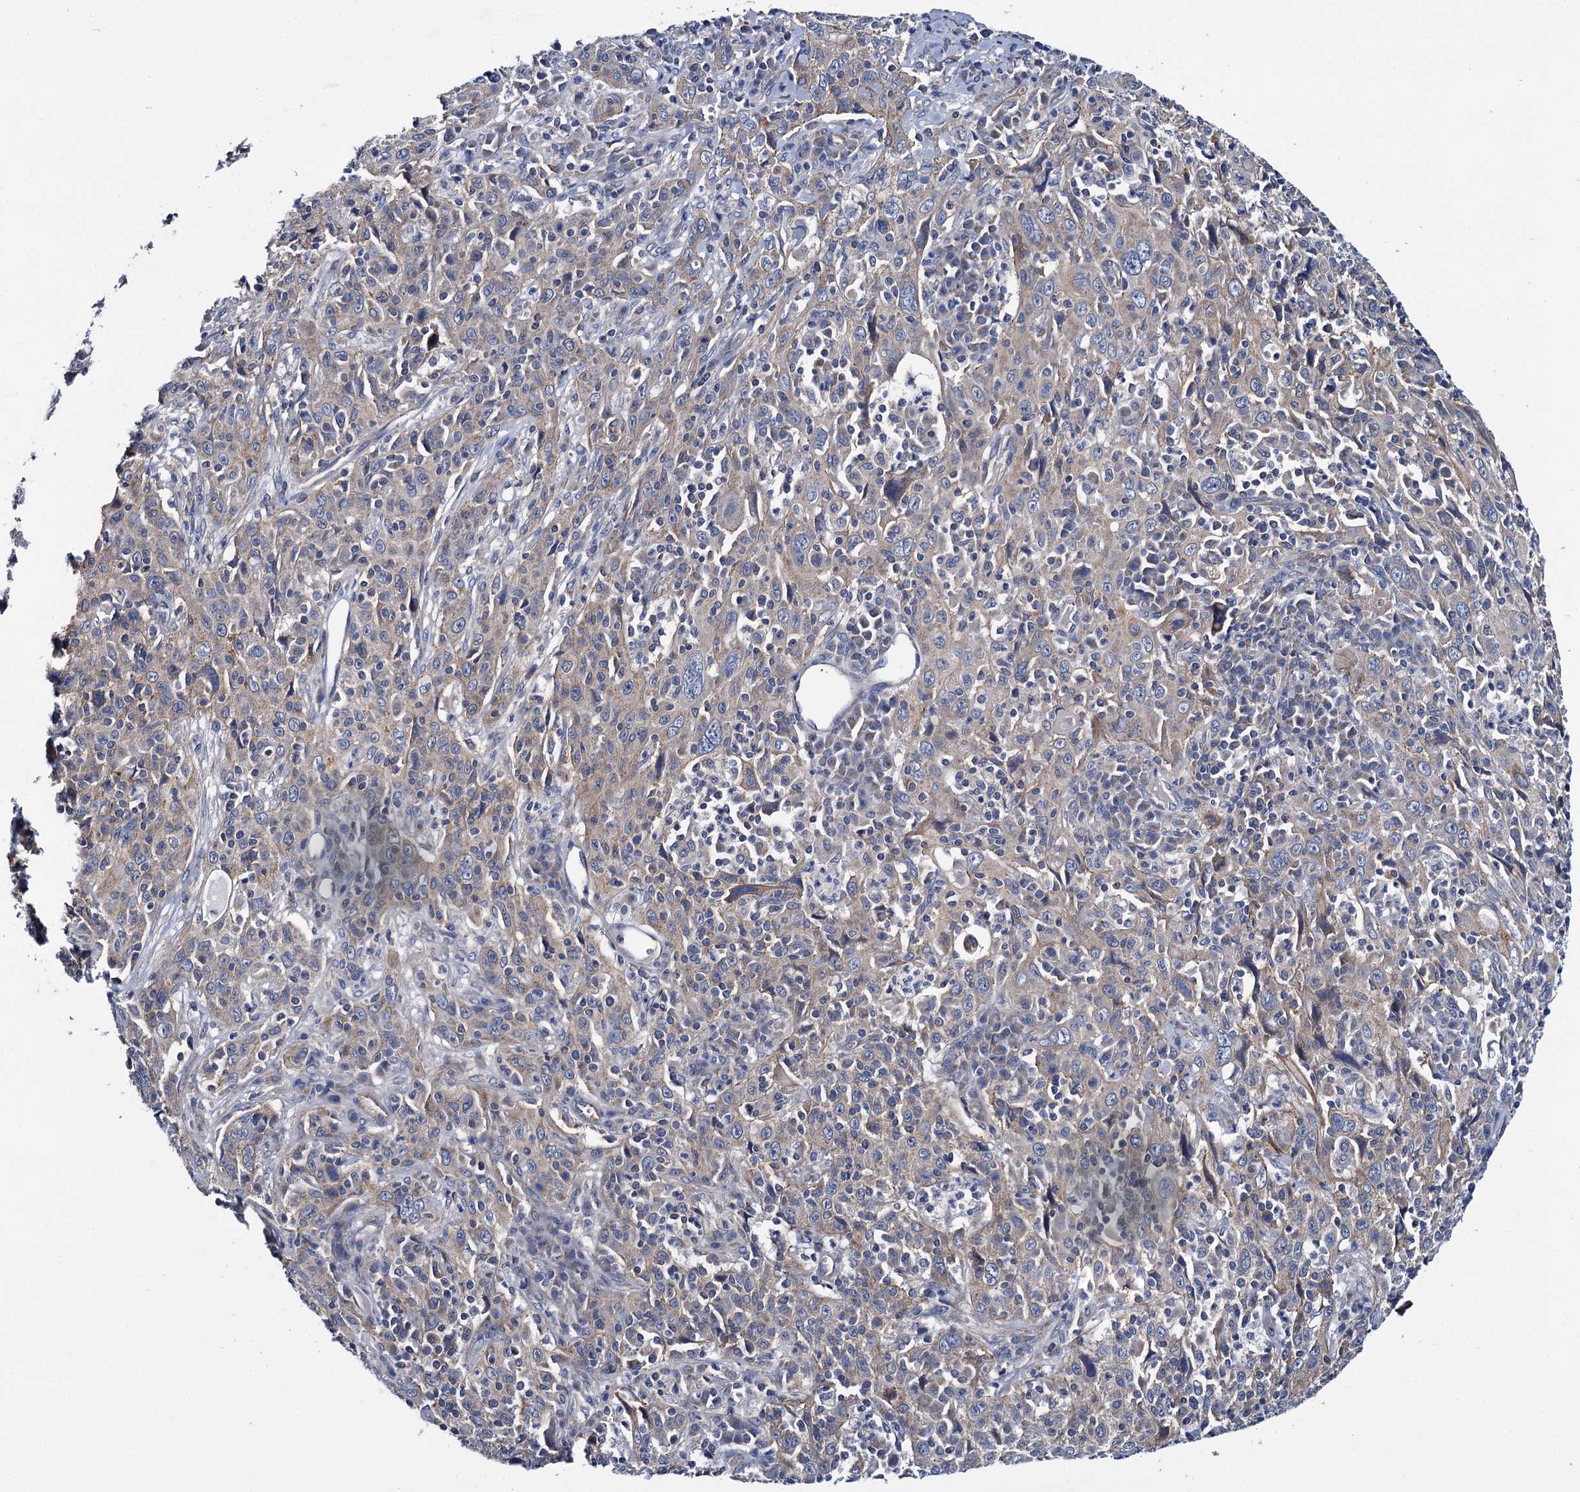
{"staining": {"intensity": "weak", "quantity": ">75%", "location": "cytoplasmic/membranous"}, "tissue": "cervical cancer", "cell_type": "Tumor cells", "image_type": "cancer", "snomed": [{"axis": "morphology", "description": "Squamous cell carcinoma, NOS"}, {"axis": "topography", "description": "Cervix"}], "caption": "The micrograph displays immunohistochemical staining of cervical cancer. There is weak cytoplasmic/membranous staining is appreciated in about >75% of tumor cells.", "gene": "CEP295", "patient": {"sex": "female", "age": 46}}